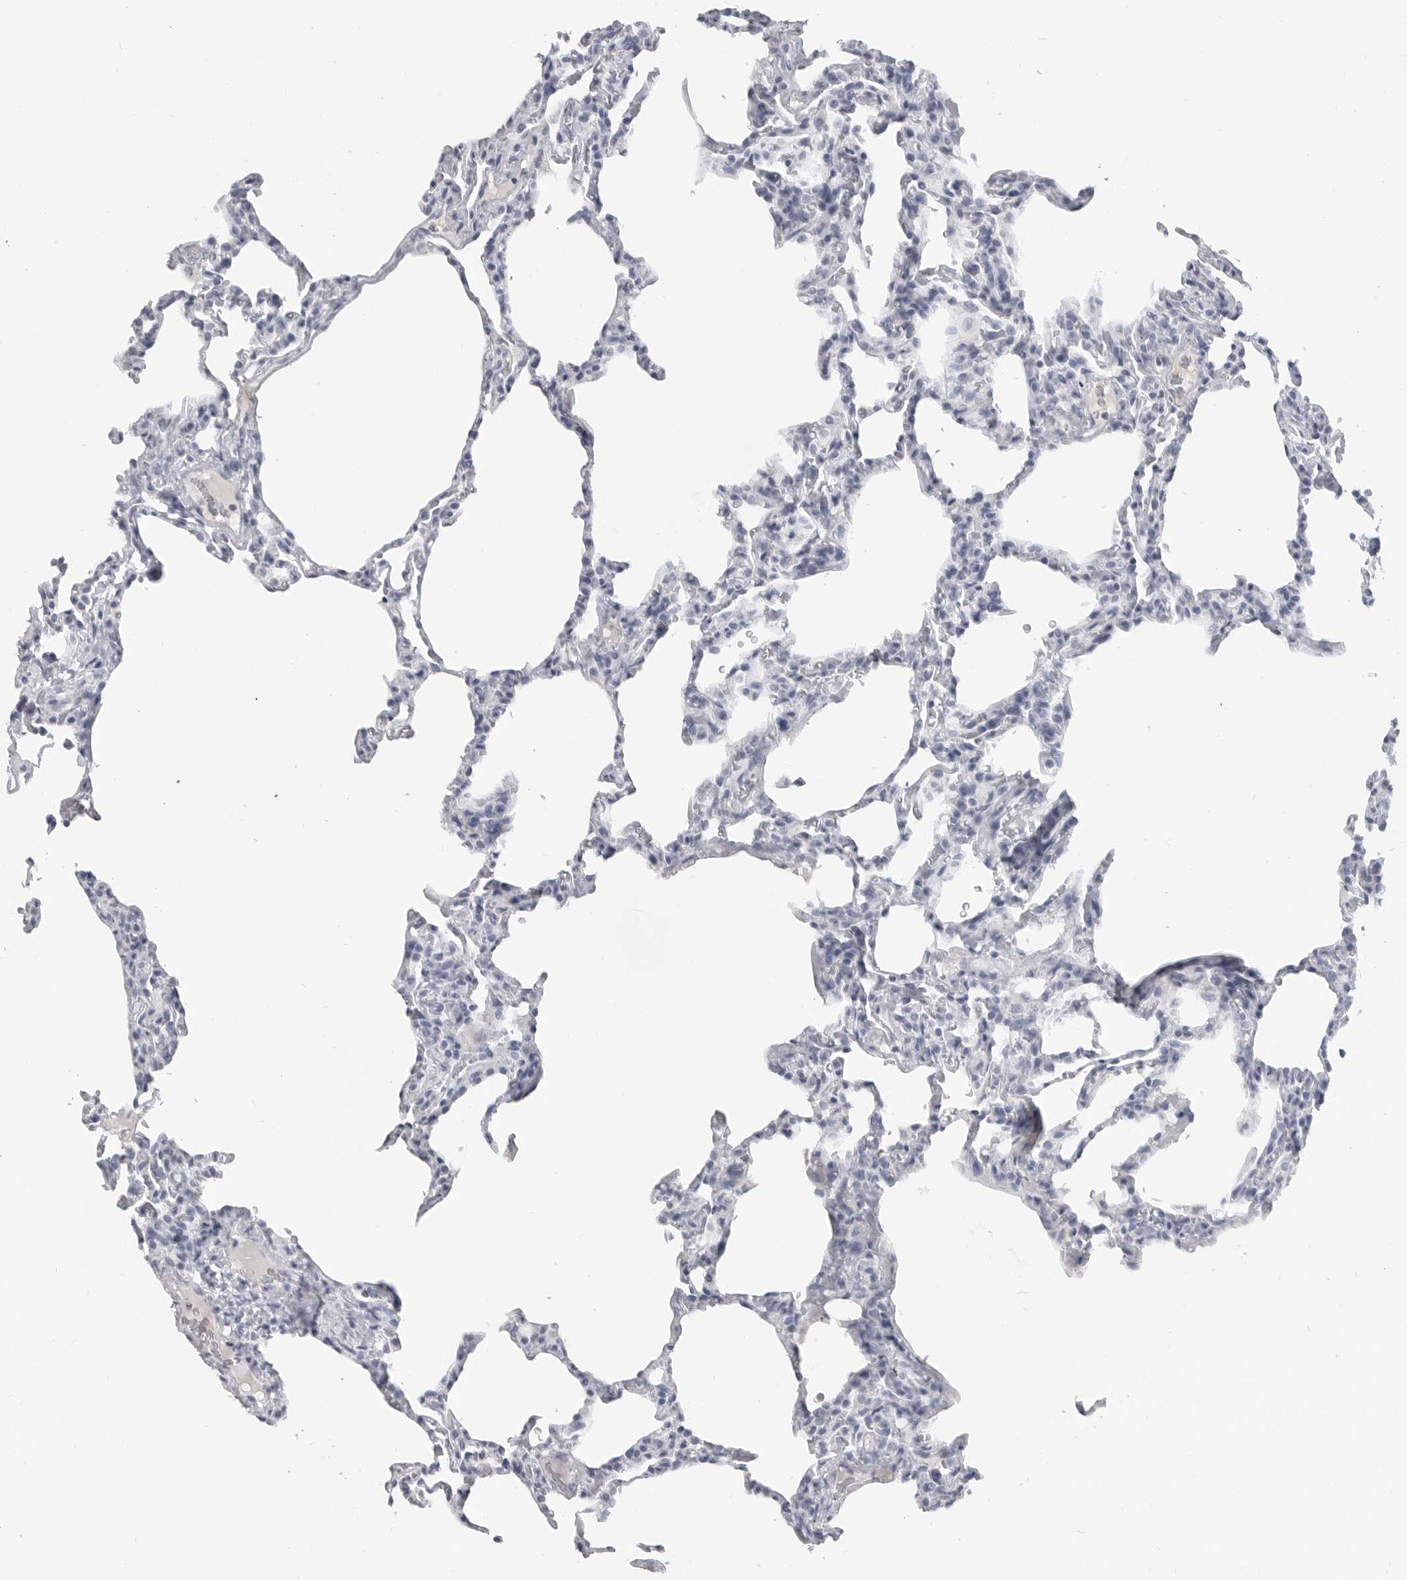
{"staining": {"intensity": "negative", "quantity": "none", "location": "none"}, "tissue": "lung", "cell_type": "Alveolar cells", "image_type": "normal", "snomed": [{"axis": "morphology", "description": "Normal tissue, NOS"}, {"axis": "topography", "description": "Lung"}], "caption": "This is a photomicrograph of IHC staining of normal lung, which shows no expression in alveolar cells. Brightfield microscopy of immunohistochemistry (IHC) stained with DAB (brown) and hematoxylin (blue), captured at high magnification.", "gene": "LY6D", "patient": {"sex": "male", "age": 20}}